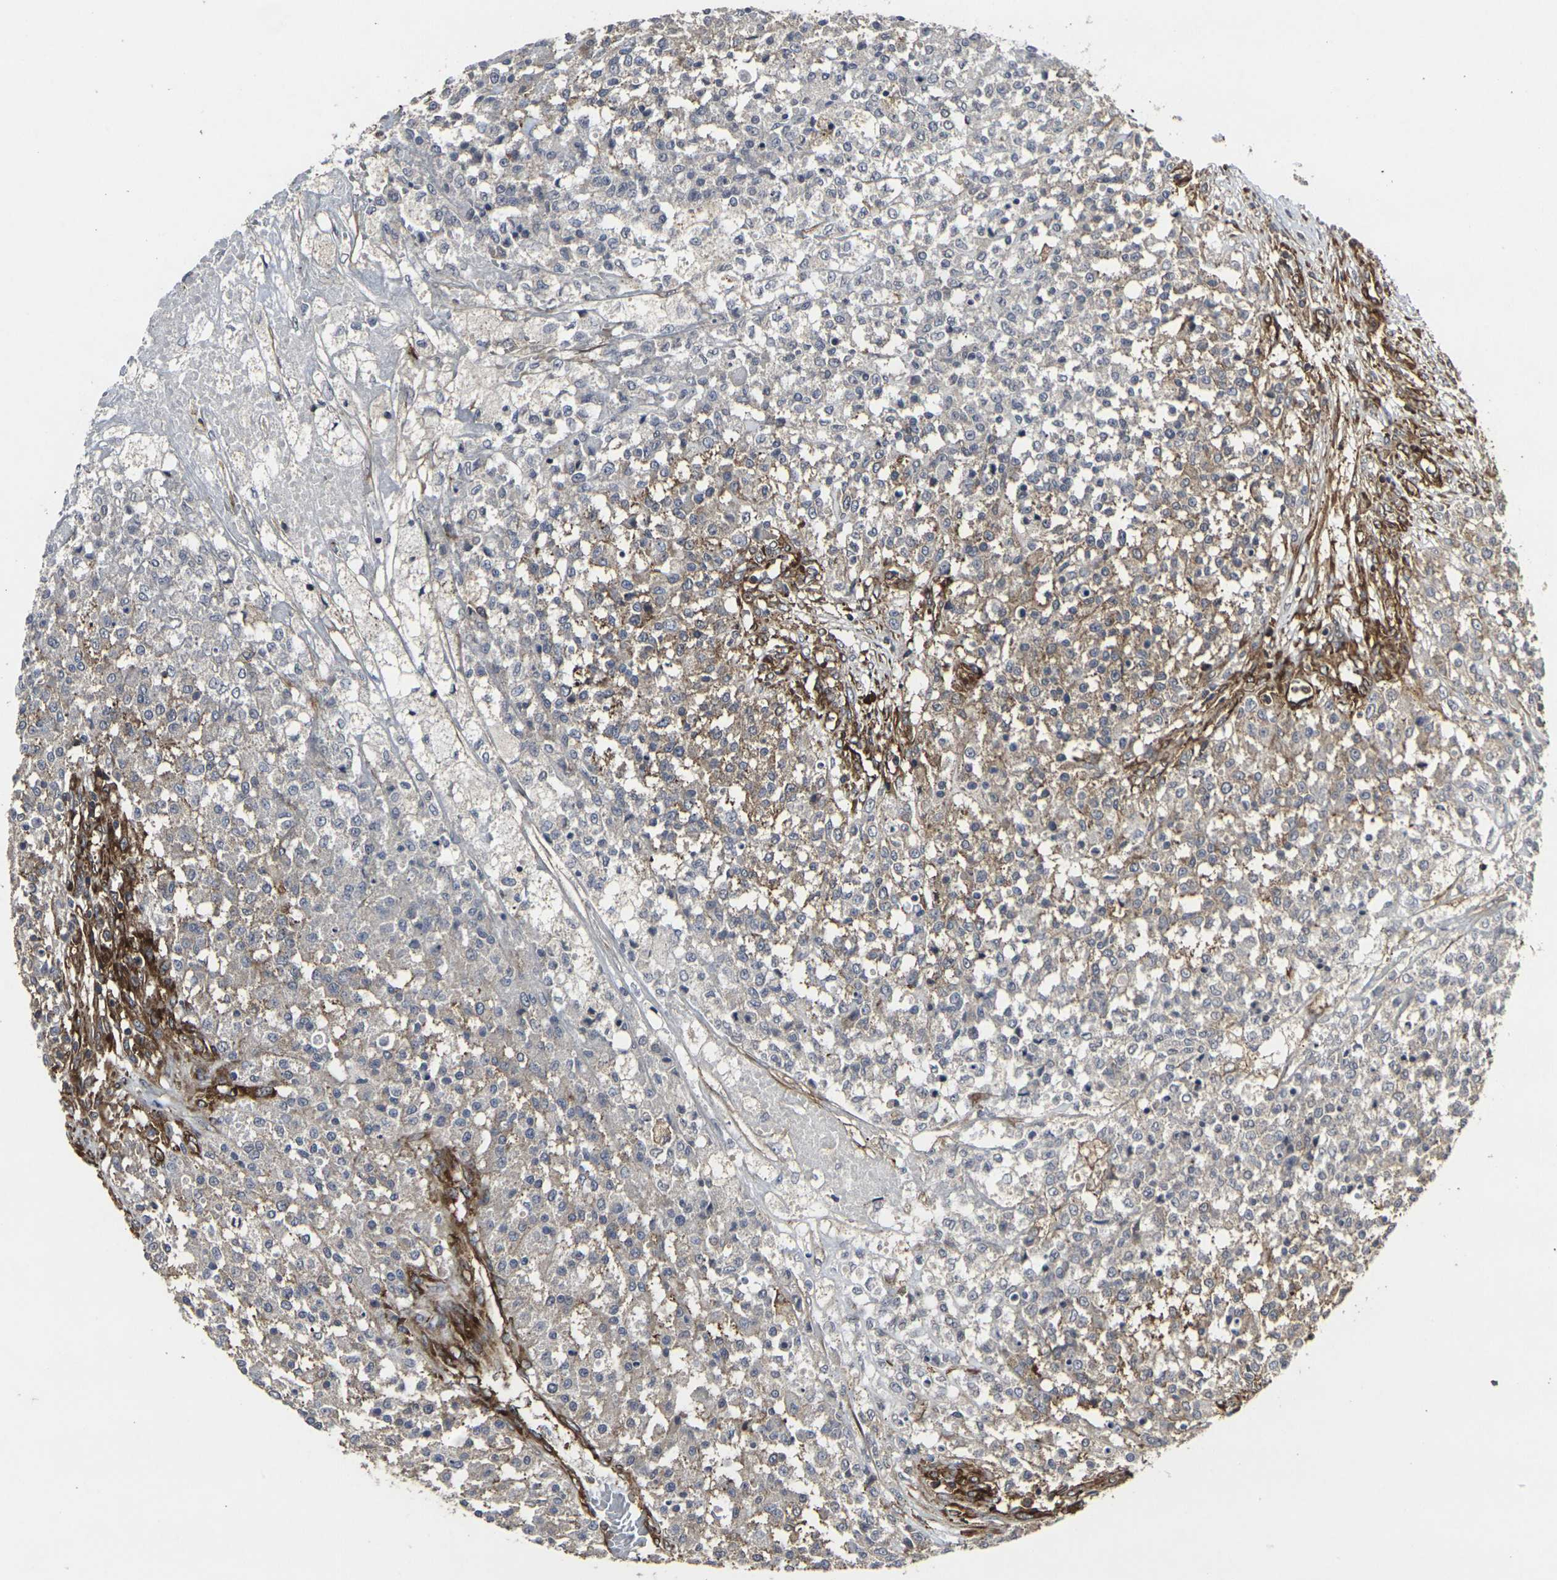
{"staining": {"intensity": "moderate", "quantity": "<25%", "location": "cytoplasmic/membranous"}, "tissue": "testis cancer", "cell_type": "Tumor cells", "image_type": "cancer", "snomed": [{"axis": "morphology", "description": "Seminoma, NOS"}, {"axis": "topography", "description": "Testis"}], "caption": "The immunohistochemical stain highlights moderate cytoplasmic/membranous expression in tumor cells of testis cancer tissue.", "gene": "MARCHF2", "patient": {"sex": "male", "age": 59}}